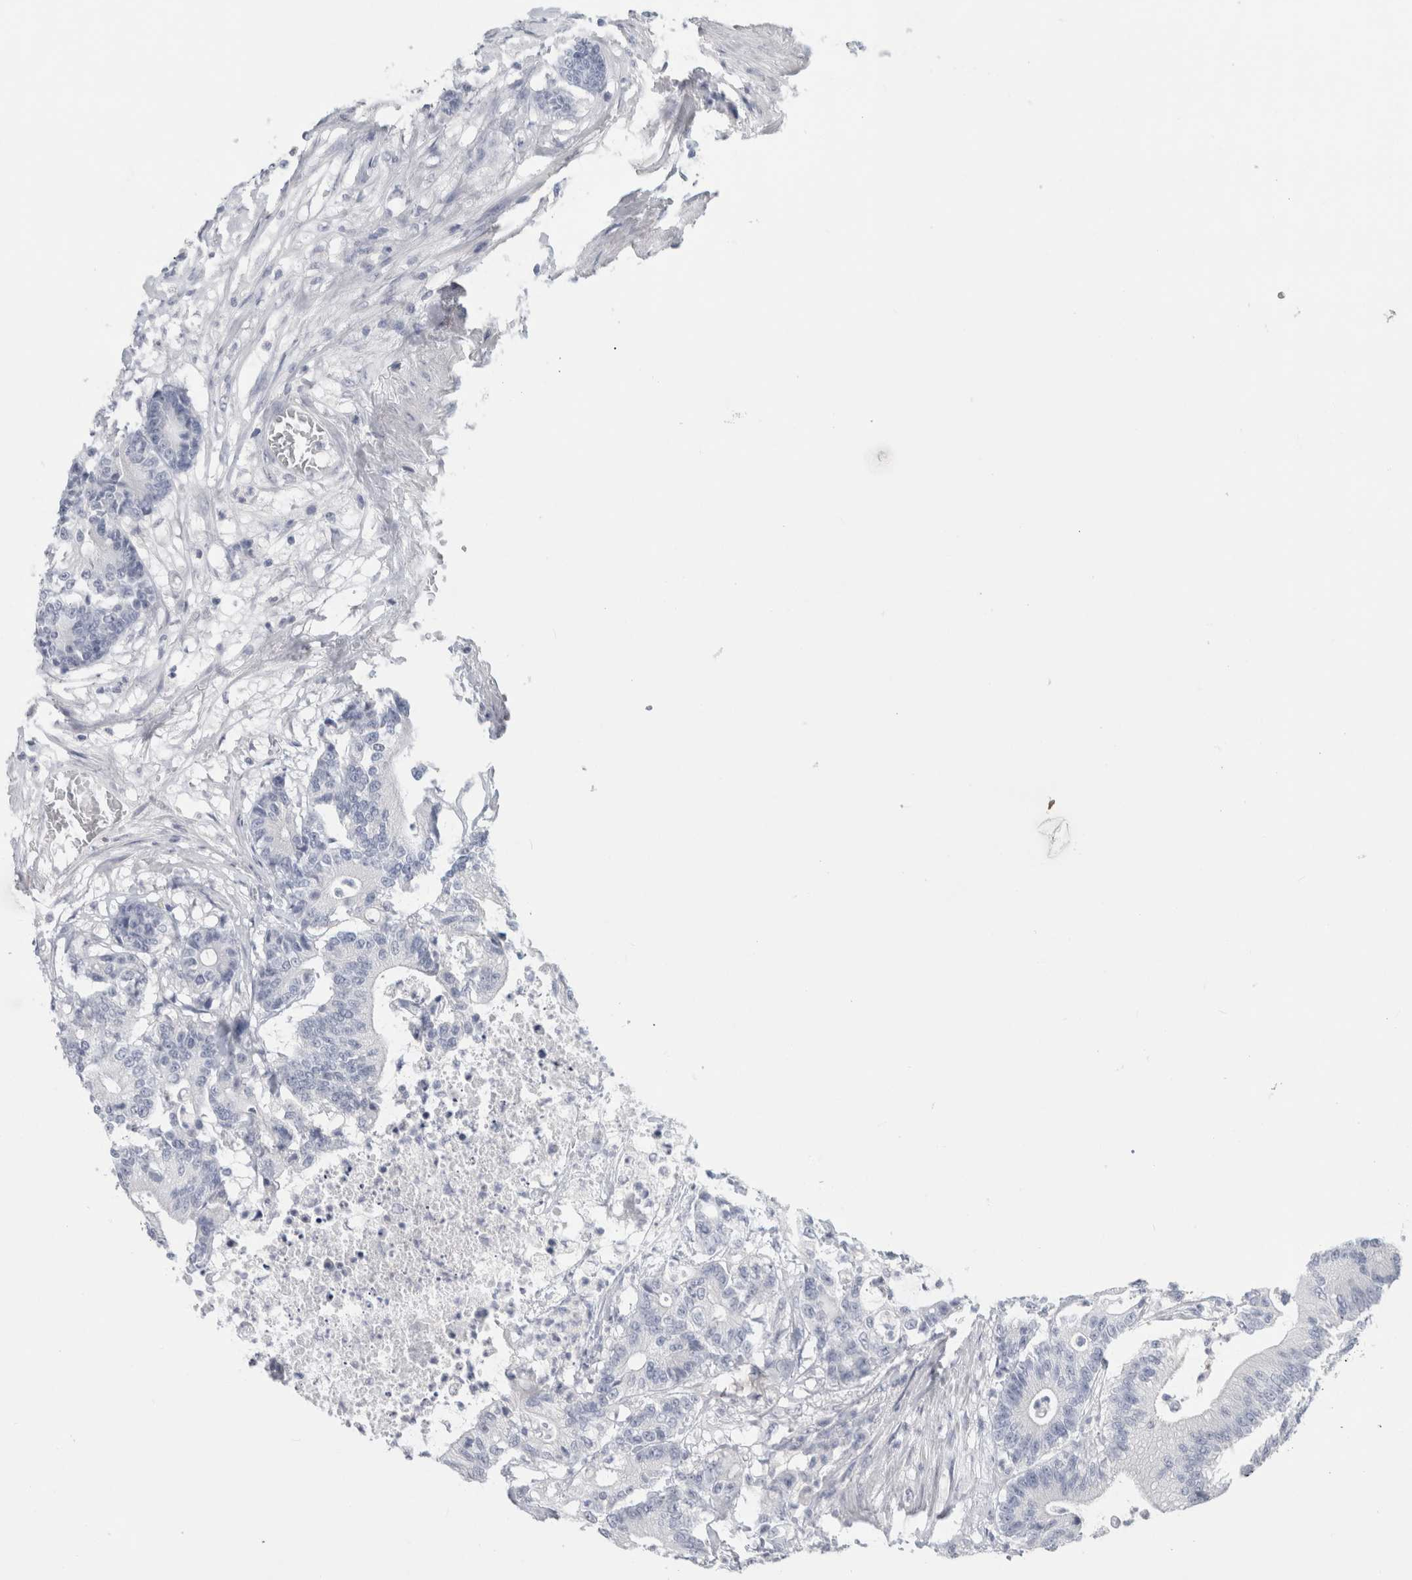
{"staining": {"intensity": "negative", "quantity": "none", "location": "none"}, "tissue": "colorectal cancer", "cell_type": "Tumor cells", "image_type": "cancer", "snomed": [{"axis": "morphology", "description": "Adenocarcinoma, NOS"}, {"axis": "topography", "description": "Colon"}], "caption": "IHC histopathology image of neoplastic tissue: colorectal cancer (adenocarcinoma) stained with DAB exhibits no significant protein expression in tumor cells.", "gene": "SLC6A1", "patient": {"sex": "female", "age": 84}}